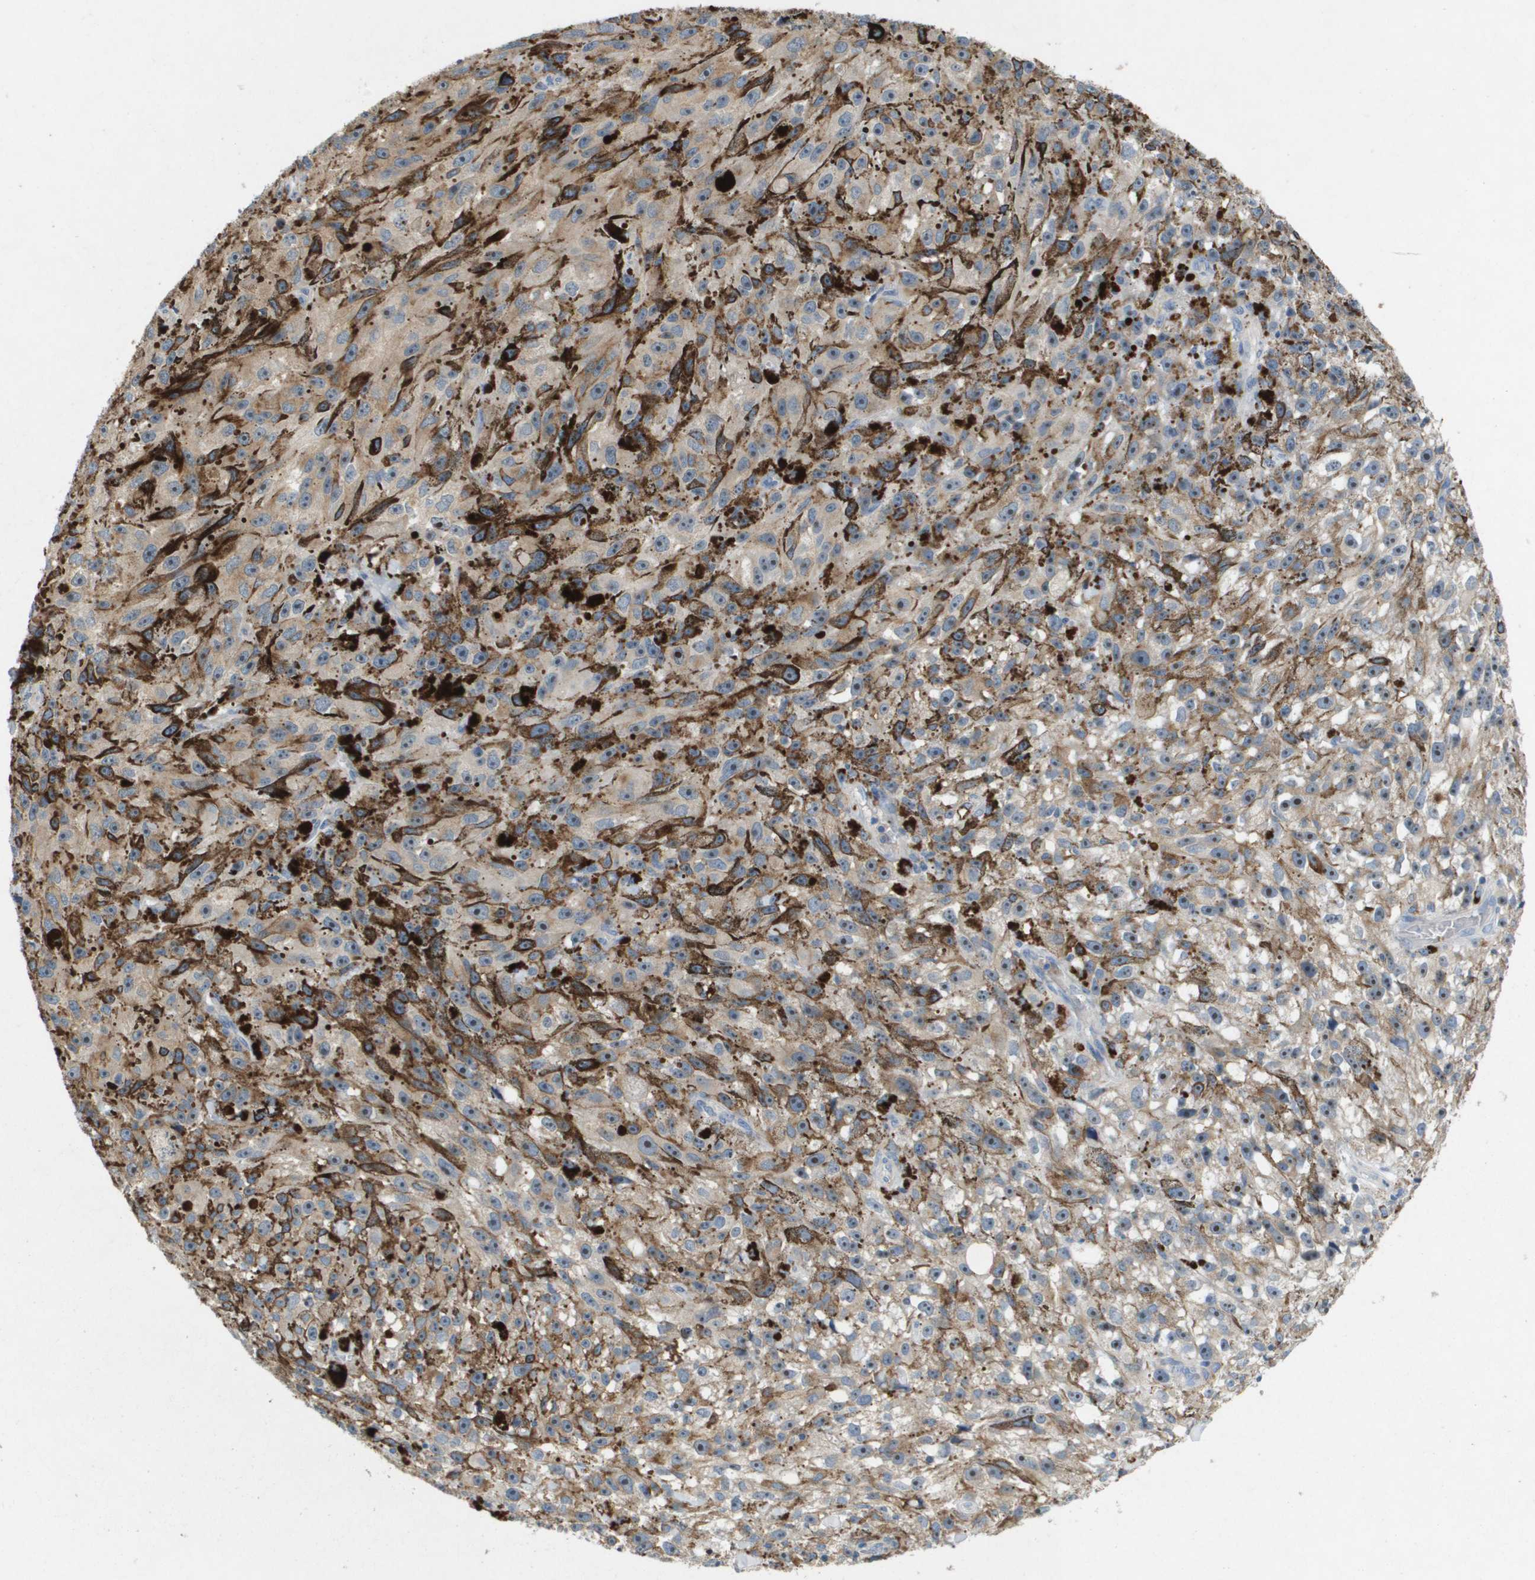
{"staining": {"intensity": "weak", "quantity": "<25%", "location": "cytoplasmic/membranous,nuclear"}, "tissue": "melanoma", "cell_type": "Tumor cells", "image_type": "cancer", "snomed": [{"axis": "morphology", "description": "Malignant melanoma, NOS"}, {"axis": "topography", "description": "Skin"}], "caption": "Human malignant melanoma stained for a protein using immunohistochemistry (IHC) reveals no positivity in tumor cells.", "gene": "B3GNT5", "patient": {"sex": "female", "age": 104}}